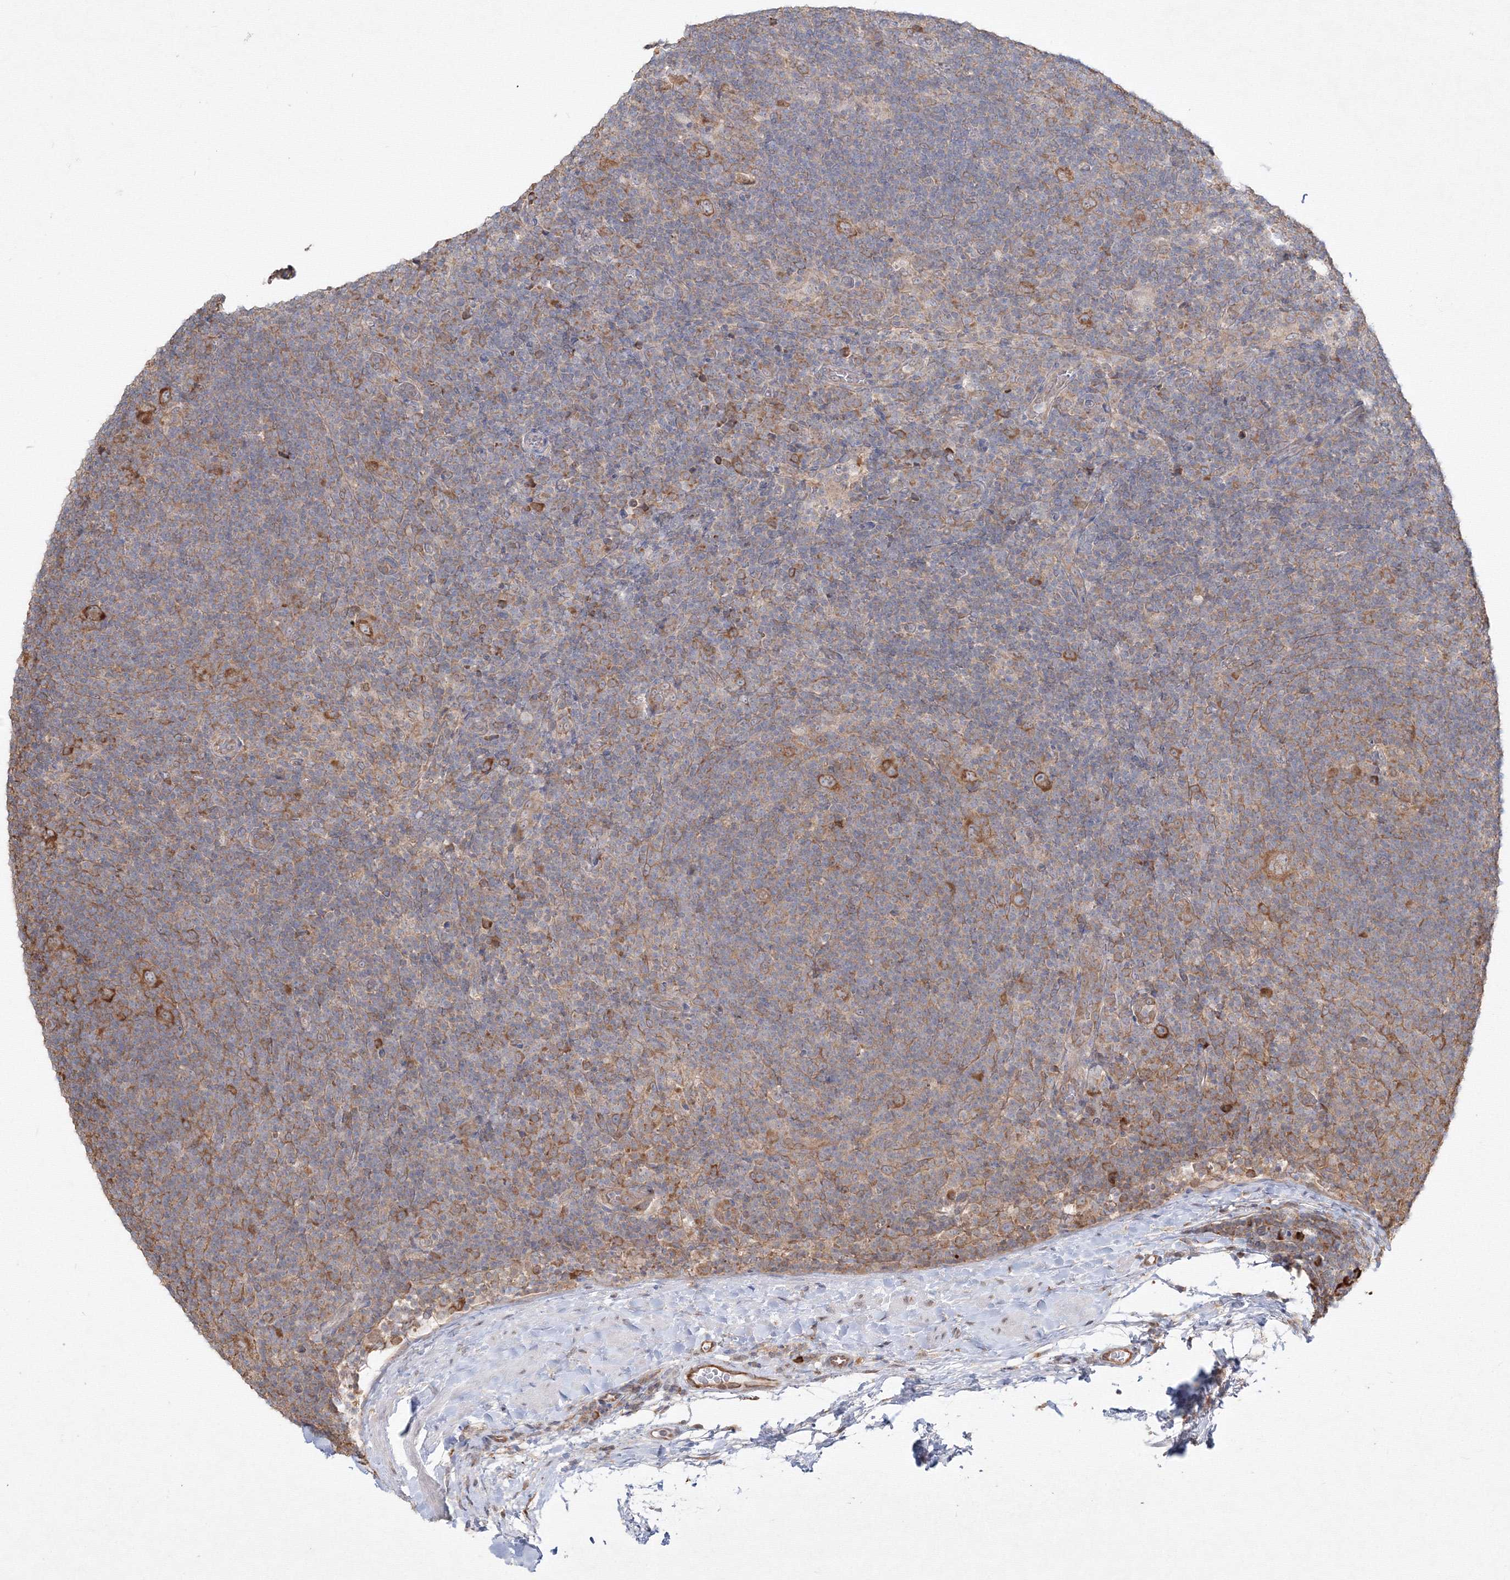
{"staining": {"intensity": "strong", "quantity": ">75%", "location": "cytoplasmic/membranous"}, "tissue": "lymphoma", "cell_type": "Tumor cells", "image_type": "cancer", "snomed": [{"axis": "morphology", "description": "Hodgkin's disease, NOS"}, {"axis": "topography", "description": "Lymph node"}], "caption": "Hodgkin's disease stained with DAB (3,3'-diaminobenzidine) immunohistochemistry exhibits high levels of strong cytoplasmic/membranous expression in about >75% of tumor cells.", "gene": "FBXL8", "patient": {"sex": "female", "age": 57}}